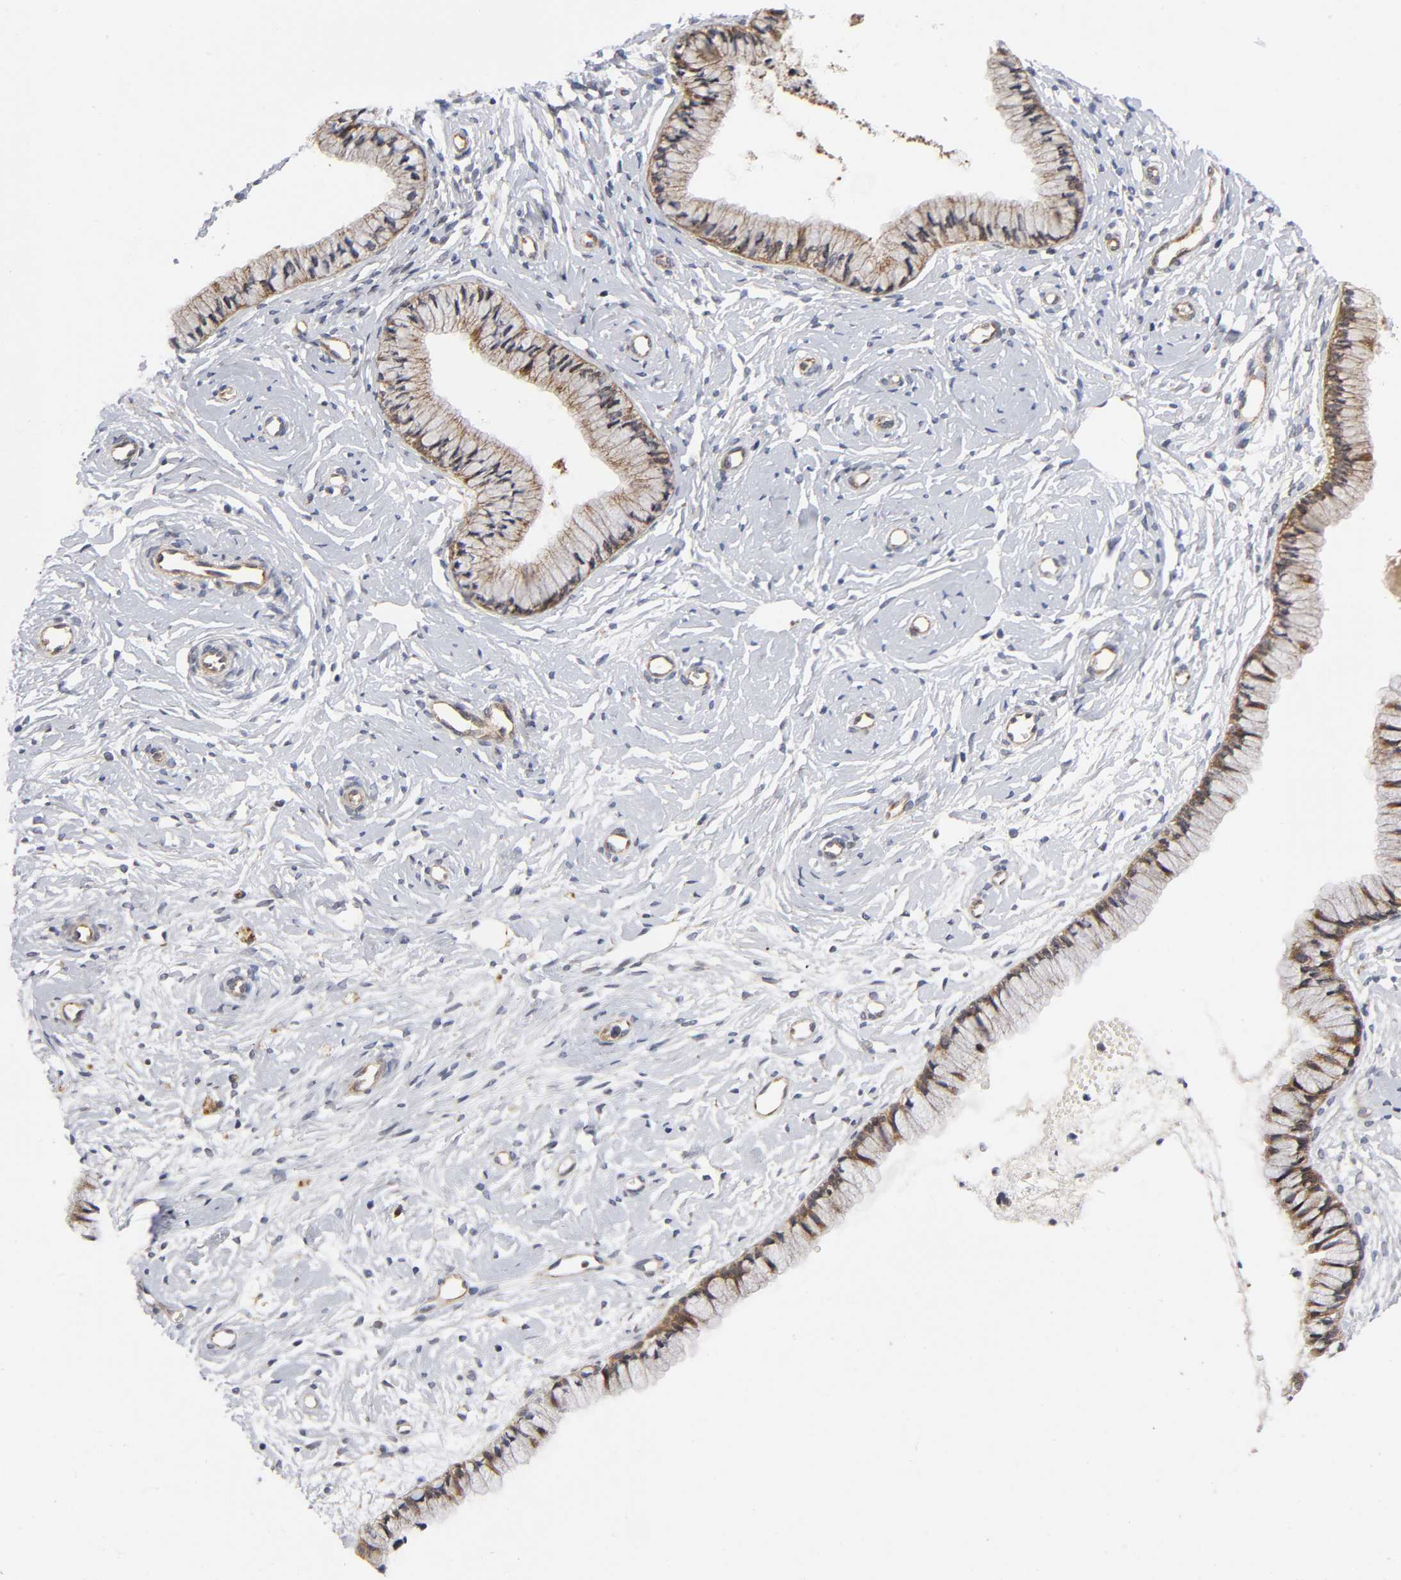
{"staining": {"intensity": "moderate", "quantity": ">75%", "location": "cytoplasmic/membranous"}, "tissue": "cervix", "cell_type": "Glandular cells", "image_type": "normal", "snomed": [{"axis": "morphology", "description": "Normal tissue, NOS"}, {"axis": "topography", "description": "Cervix"}], "caption": "A brown stain highlights moderate cytoplasmic/membranous staining of a protein in glandular cells of normal human cervix.", "gene": "EIF5", "patient": {"sex": "female", "age": 46}}